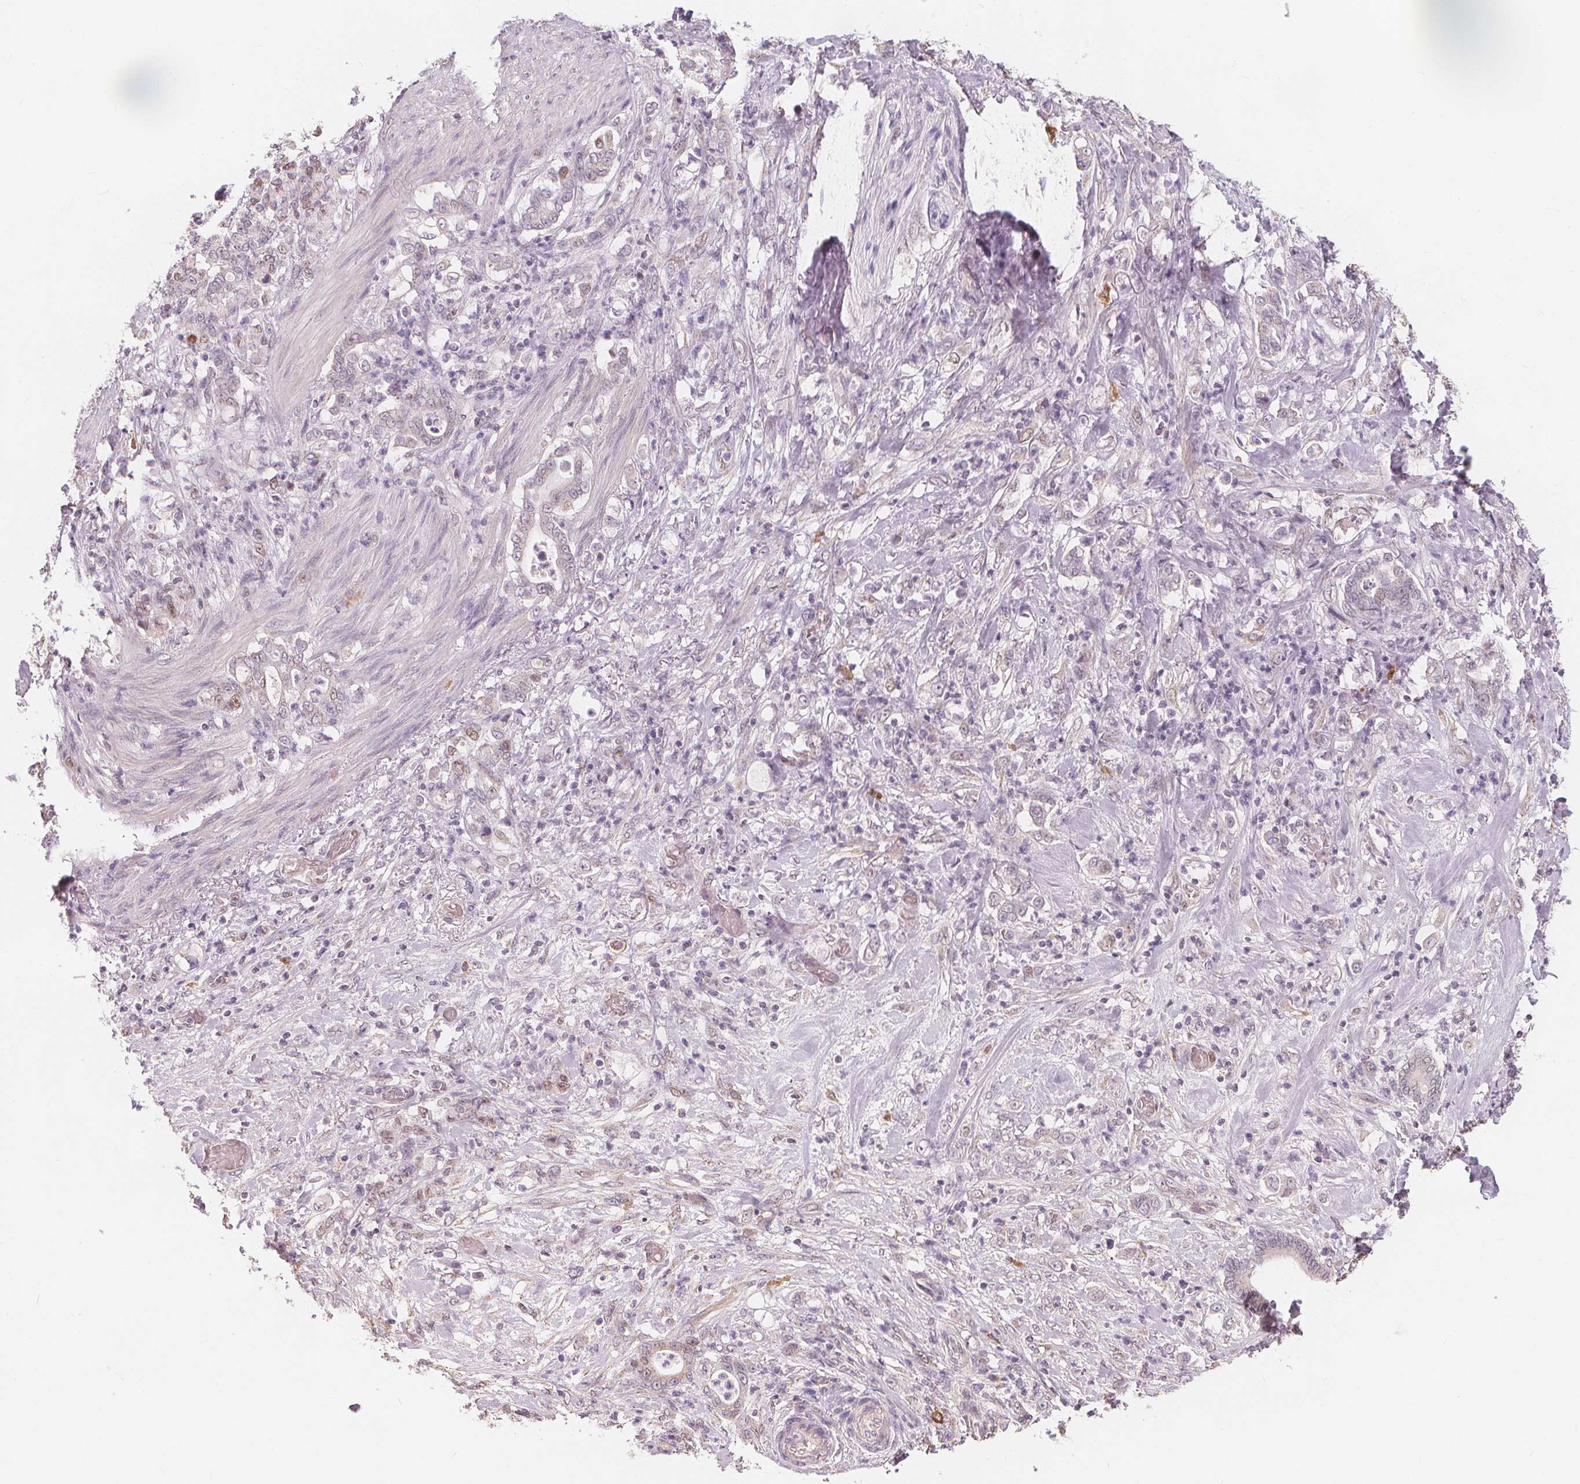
{"staining": {"intensity": "negative", "quantity": "none", "location": "none"}, "tissue": "stomach cancer", "cell_type": "Tumor cells", "image_type": "cancer", "snomed": [{"axis": "morphology", "description": "Adenocarcinoma, NOS"}, {"axis": "topography", "description": "Stomach"}], "caption": "An IHC micrograph of adenocarcinoma (stomach) is shown. There is no staining in tumor cells of adenocarcinoma (stomach).", "gene": "TIPIN", "patient": {"sex": "female", "age": 79}}